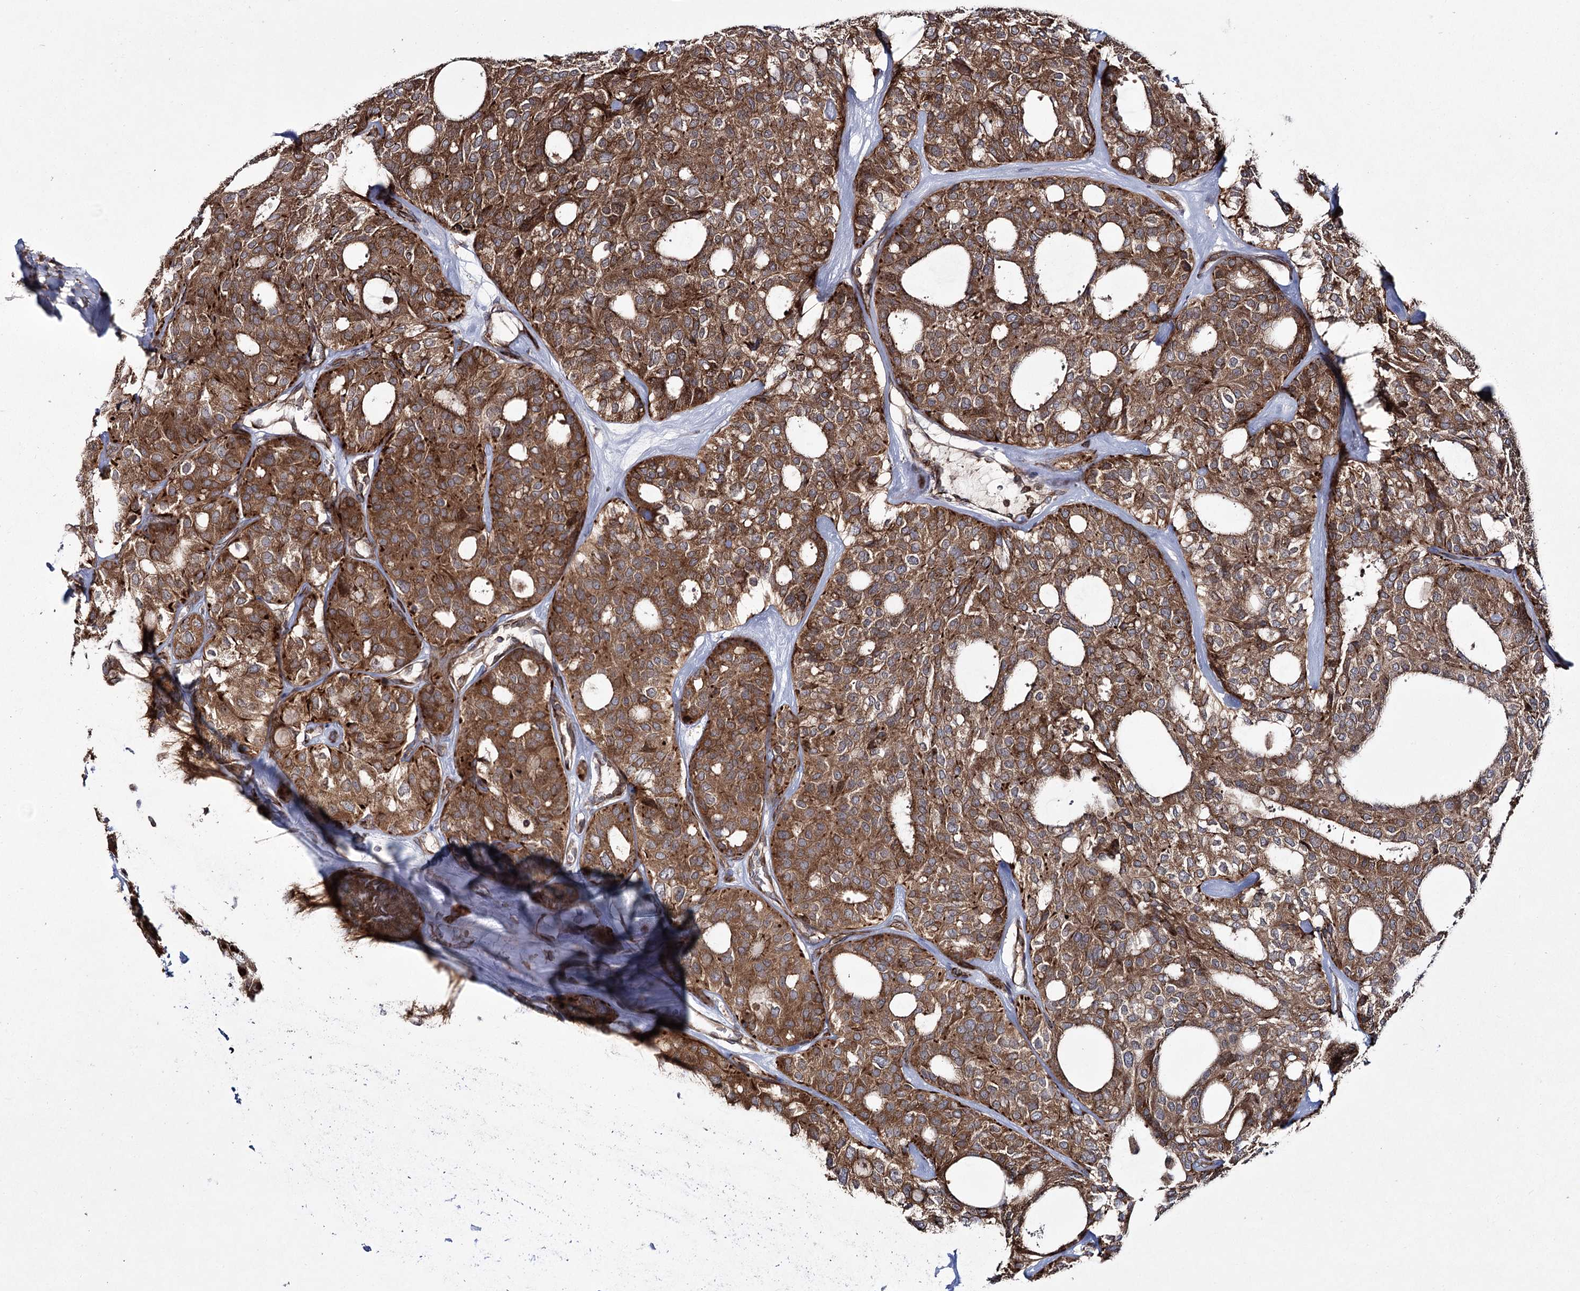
{"staining": {"intensity": "moderate", "quantity": ">75%", "location": "cytoplasmic/membranous"}, "tissue": "thyroid cancer", "cell_type": "Tumor cells", "image_type": "cancer", "snomed": [{"axis": "morphology", "description": "Follicular adenoma carcinoma, NOS"}, {"axis": "topography", "description": "Thyroid gland"}], "caption": "Immunohistochemical staining of human thyroid follicular adenoma carcinoma exhibits medium levels of moderate cytoplasmic/membranous protein staining in approximately >75% of tumor cells.", "gene": "HECTD2", "patient": {"sex": "male", "age": 75}}